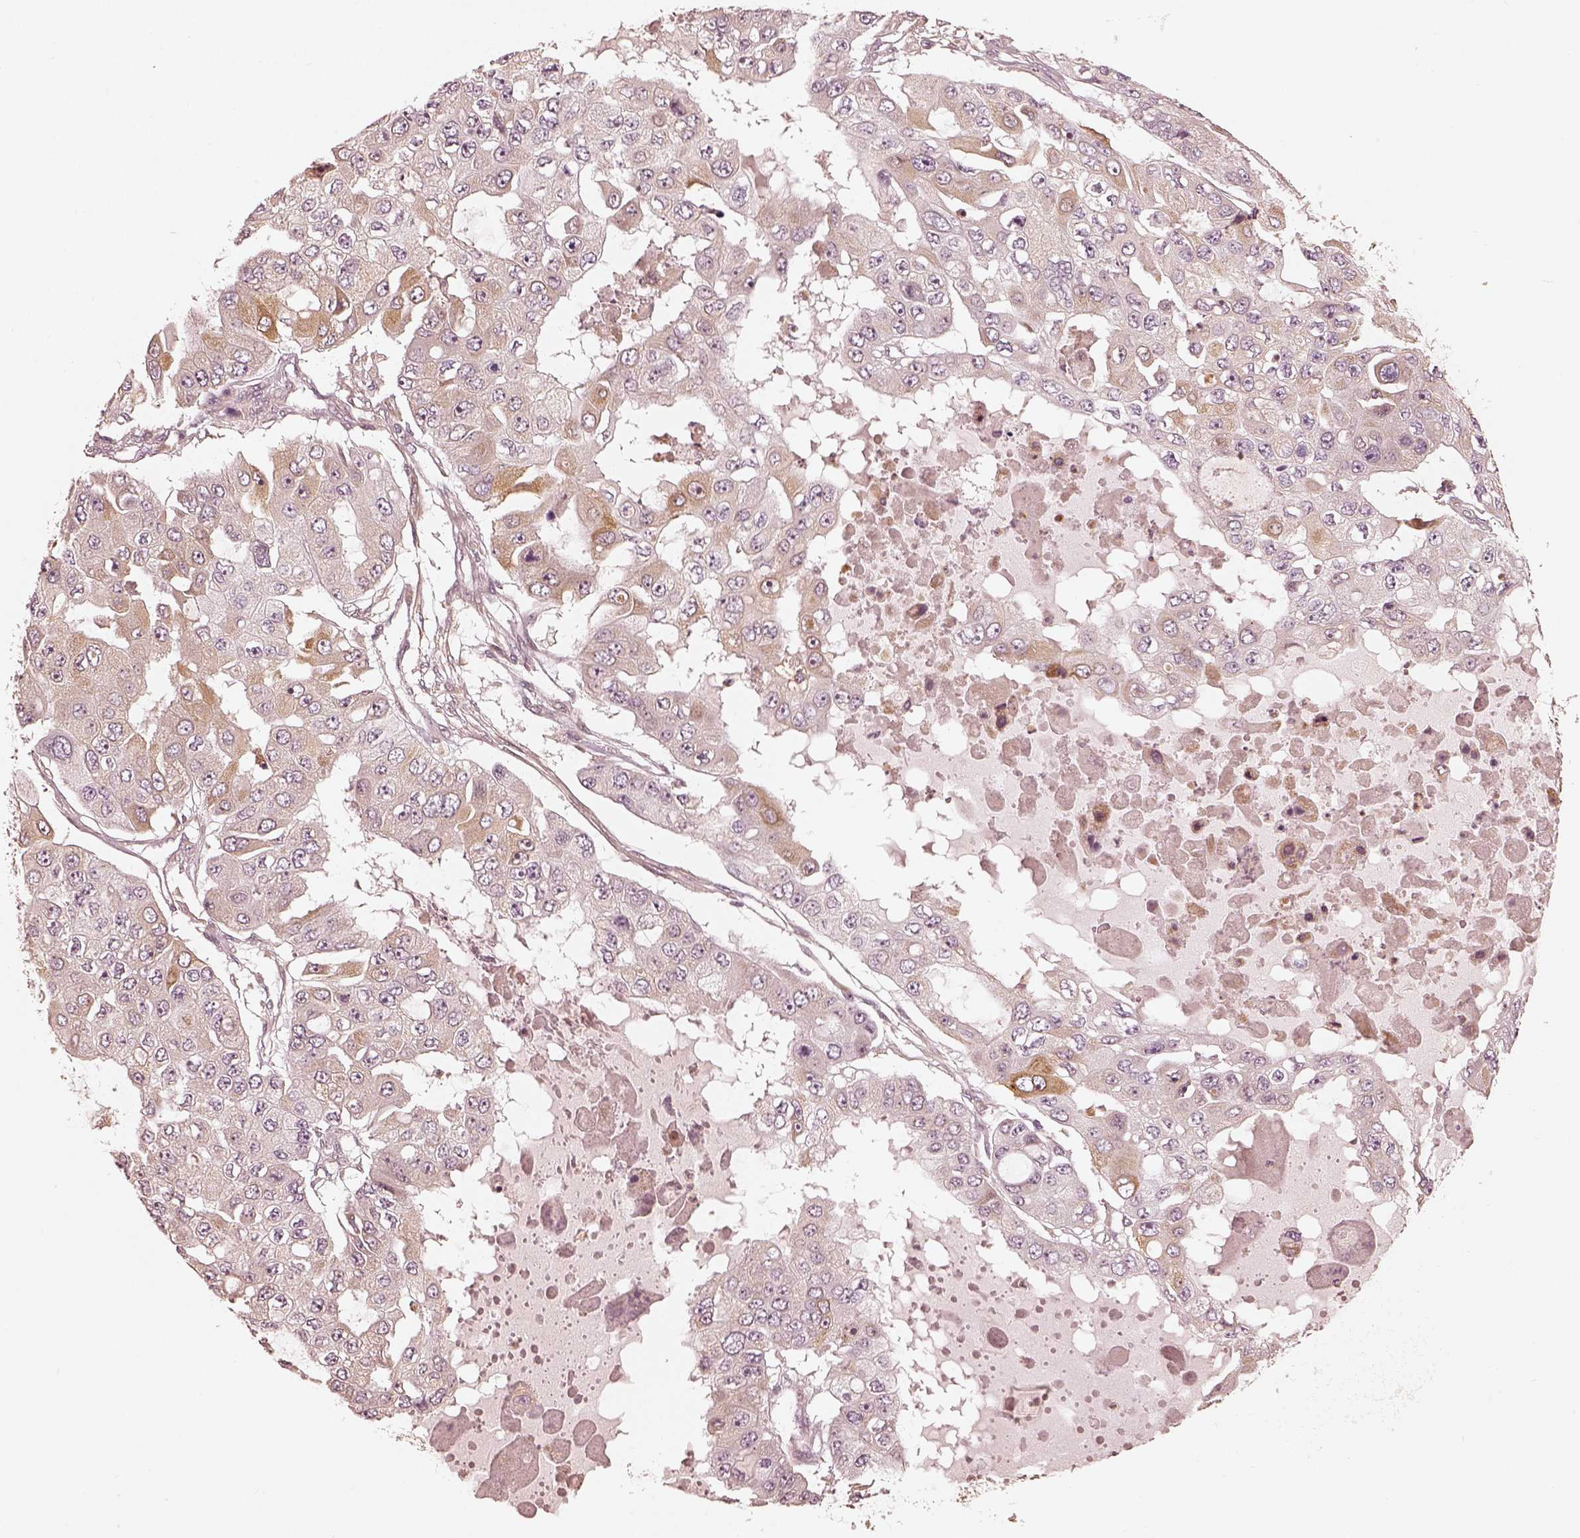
{"staining": {"intensity": "moderate", "quantity": "<25%", "location": "cytoplasmic/membranous"}, "tissue": "ovarian cancer", "cell_type": "Tumor cells", "image_type": "cancer", "snomed": [{"axis": "morphology", "description": "Cystadenocarcinoma, serous, NOS"}, {"axis": "topography", "description": "Ovary"}], "caption": "Moderate cytoplasmic/membranous protein expression is present in about <25% of tumor cells in ovarian serous cystadenocarcinoma.", "gene": "WLS", "patient": {"sex": "female", "age": 56}}